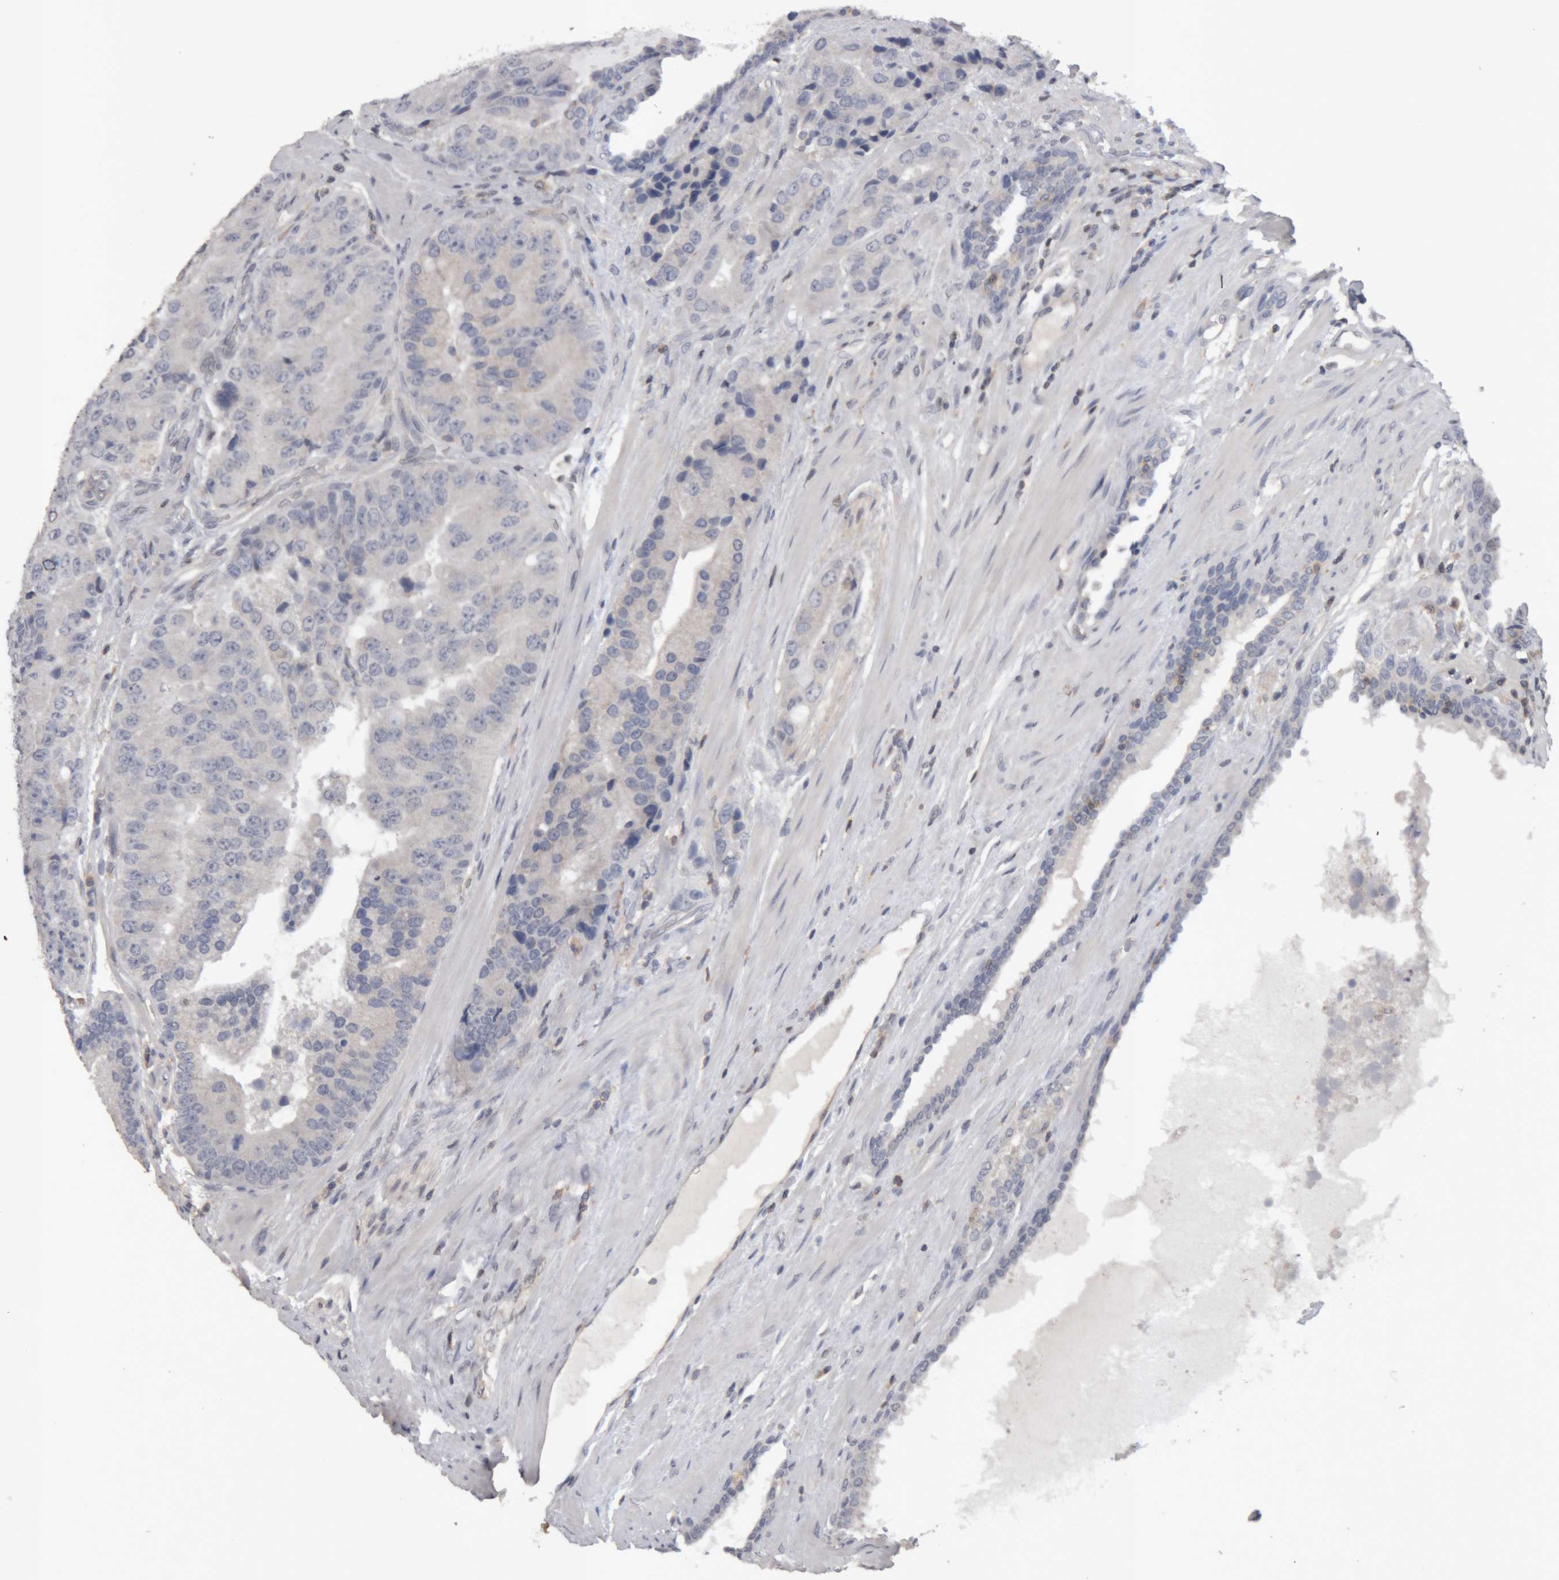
{"staining": {"intensity": "negative", "quantity": "none", "location": "none"}, "tissue": "prostate cancer", "cell_type": "Tumor cells", "image_type": "cancer", "snomed": [{"axis": "morphology", "description": "Adenocarcinoma, High grade"}, {"axis": "topography", "description": "Prostate"}], "caption": "This is an IHC photomicrograph of human prostate cancer (high-grade adenocarcinoma). There is no expression in tumor cells.", "gene": "NFATC2", "patient": {"sex": "male", "age": 70}}